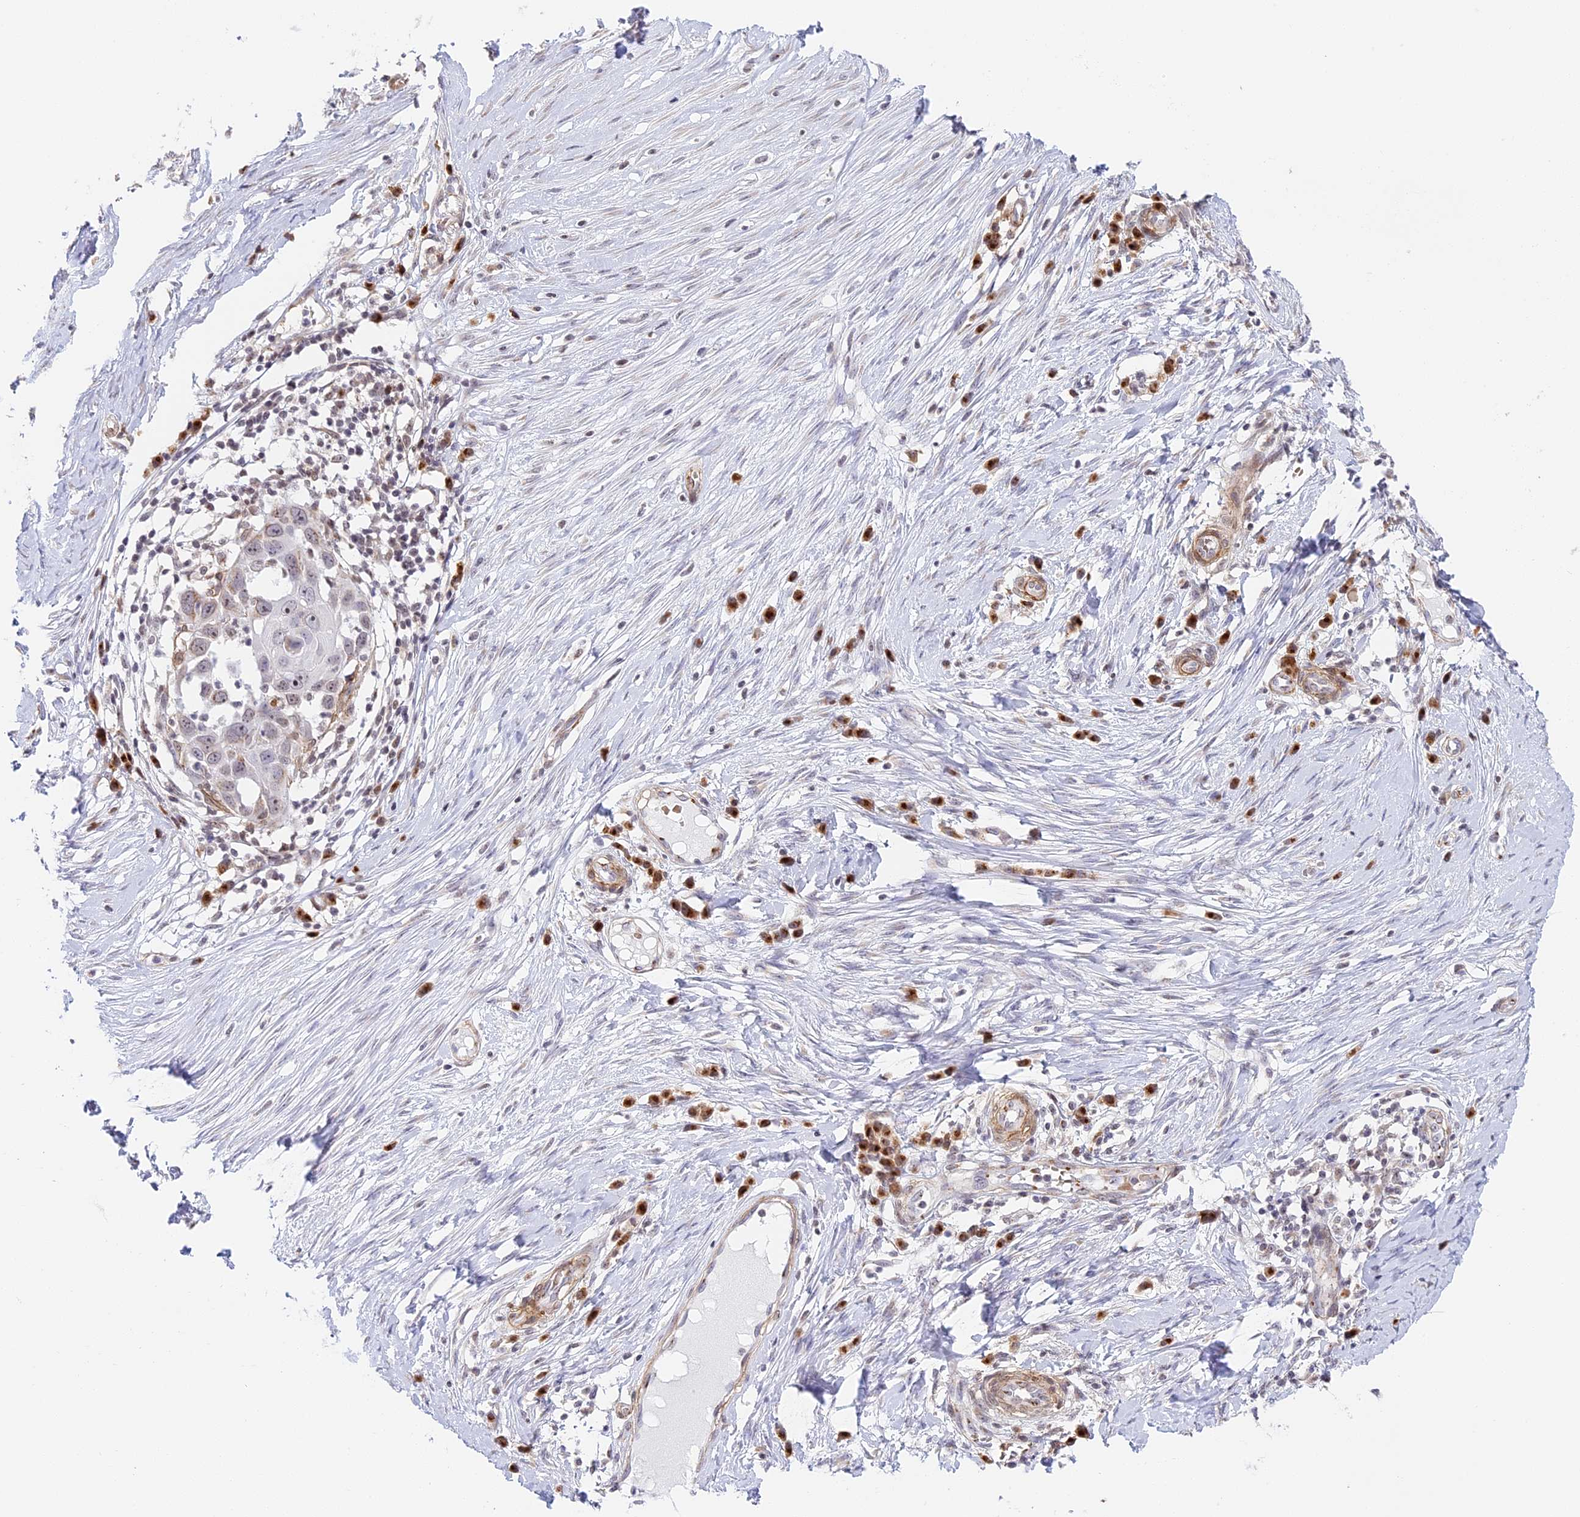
{"staining": {"intensity": "negative", "quantity": "none", "location": "none"}, "tissue": "skin cancer", "cell_type": "Tumor cells", "image_type": "cancer", "snomed": [{"axis": "morphology", "description": "Squamous cell carcinoma, NOS"}, {"axis": "topography", "description": "Skin"}], "caption": "The micrograph shows no significant positivity in tumor cells of skin squamous cell carcinoma. Nuclei are stained in blue.", "gene": "HEATR5B", "patient": {"sex": "female", "age": 44}}